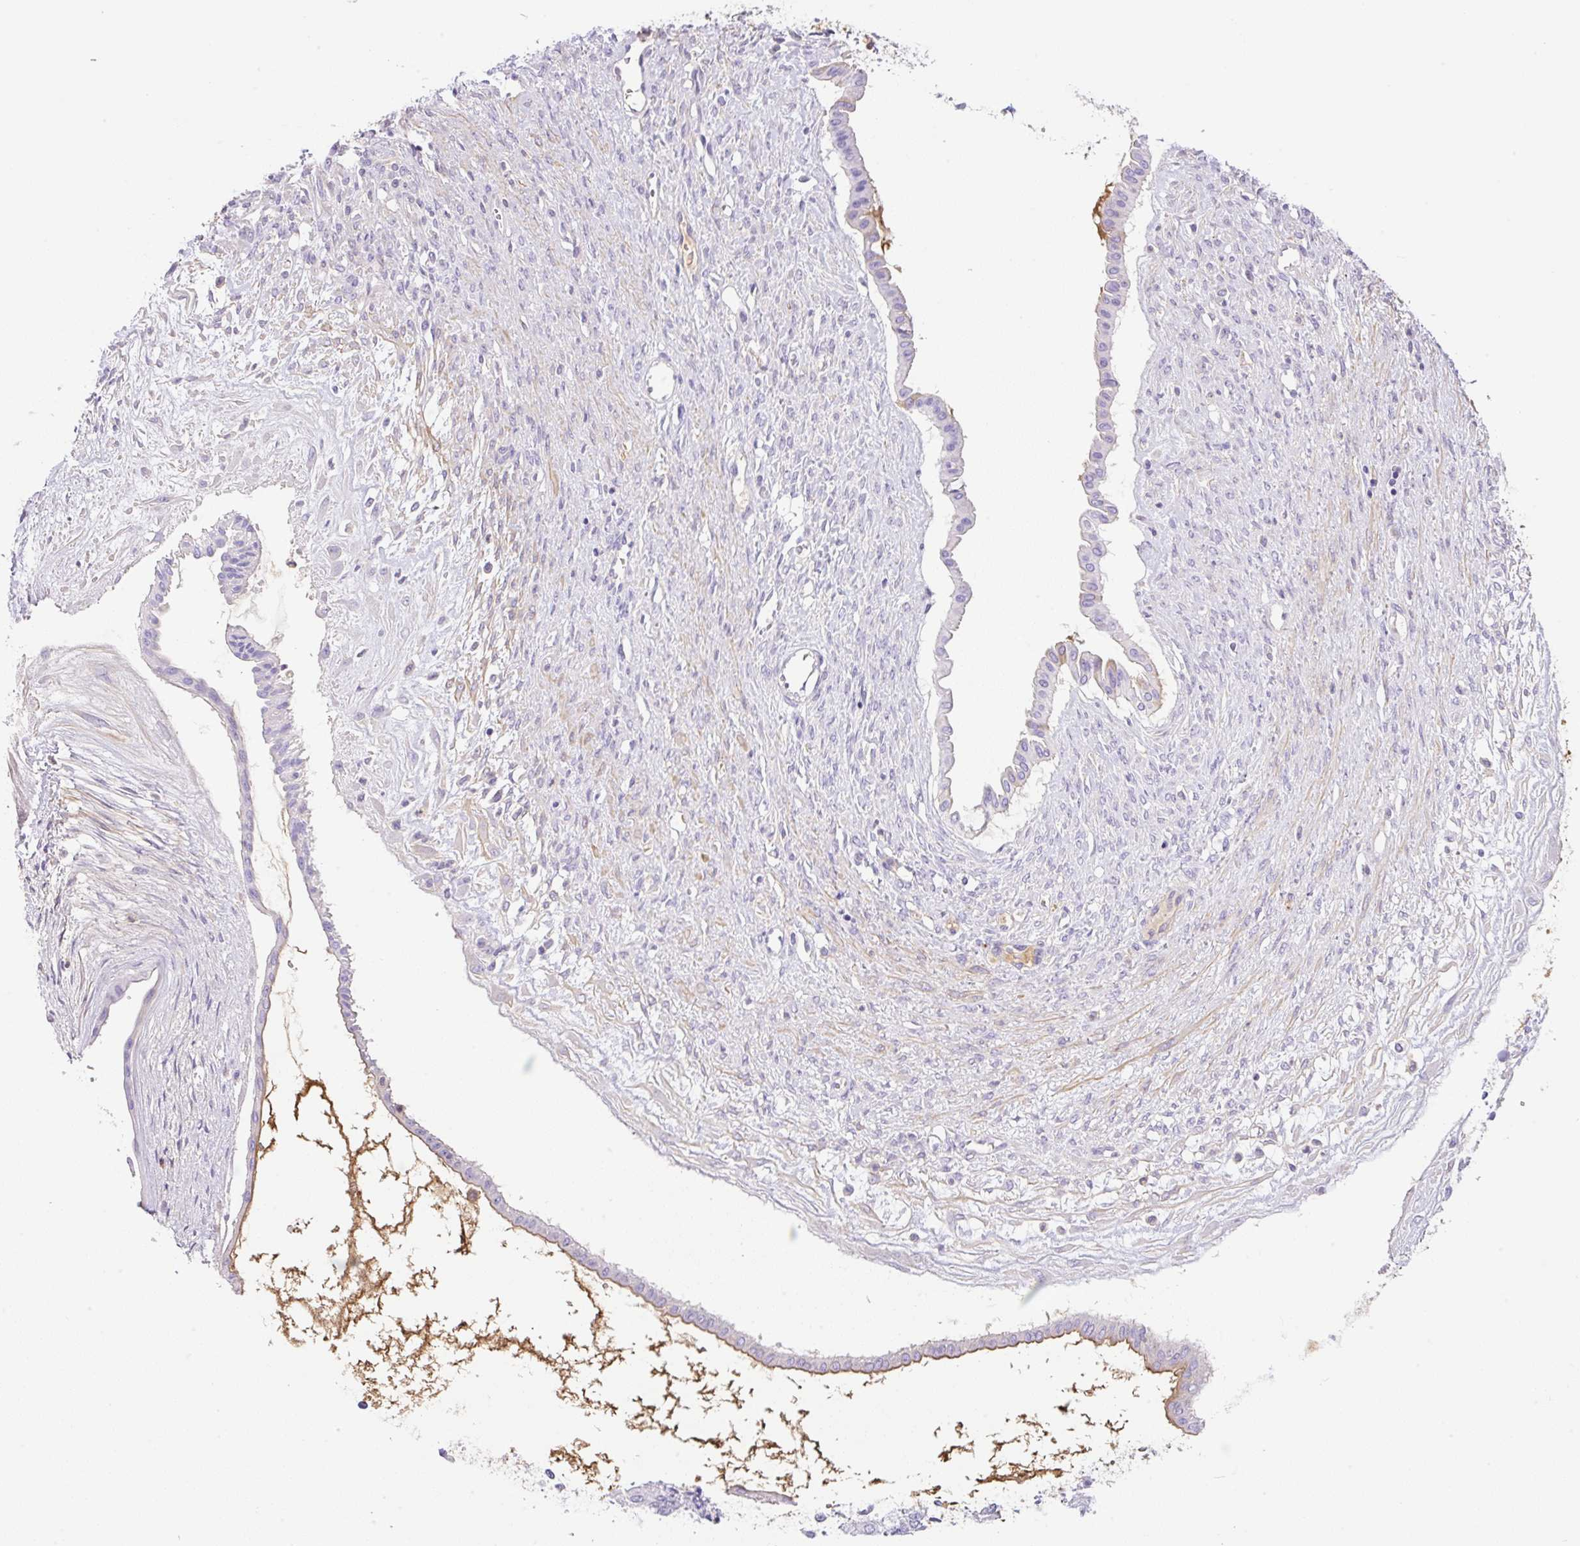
{"staining": {"intensity": "moderate", "quantity": "<25%", "location": "cytoplasmic/membranous"}, "tissue": "ovarian cancer", "cell_type": "Tumor cells", "image_type": "cancer", "snomed": [{"axis": "morphology", "description": "Cystadenocarcinoma, mucinous, NOS"}, {"axis": "topography", "description": "Ovary"}], "caption": "Ovarian mucinous cystadenocarcinoma was stained to show a protein in brown. There is low levels of moderate cytoplasmic/membranous expression in about <25% of tumor cells.", "gene": "TDRD15", "patient": {"sex": "female", "age": 73}}